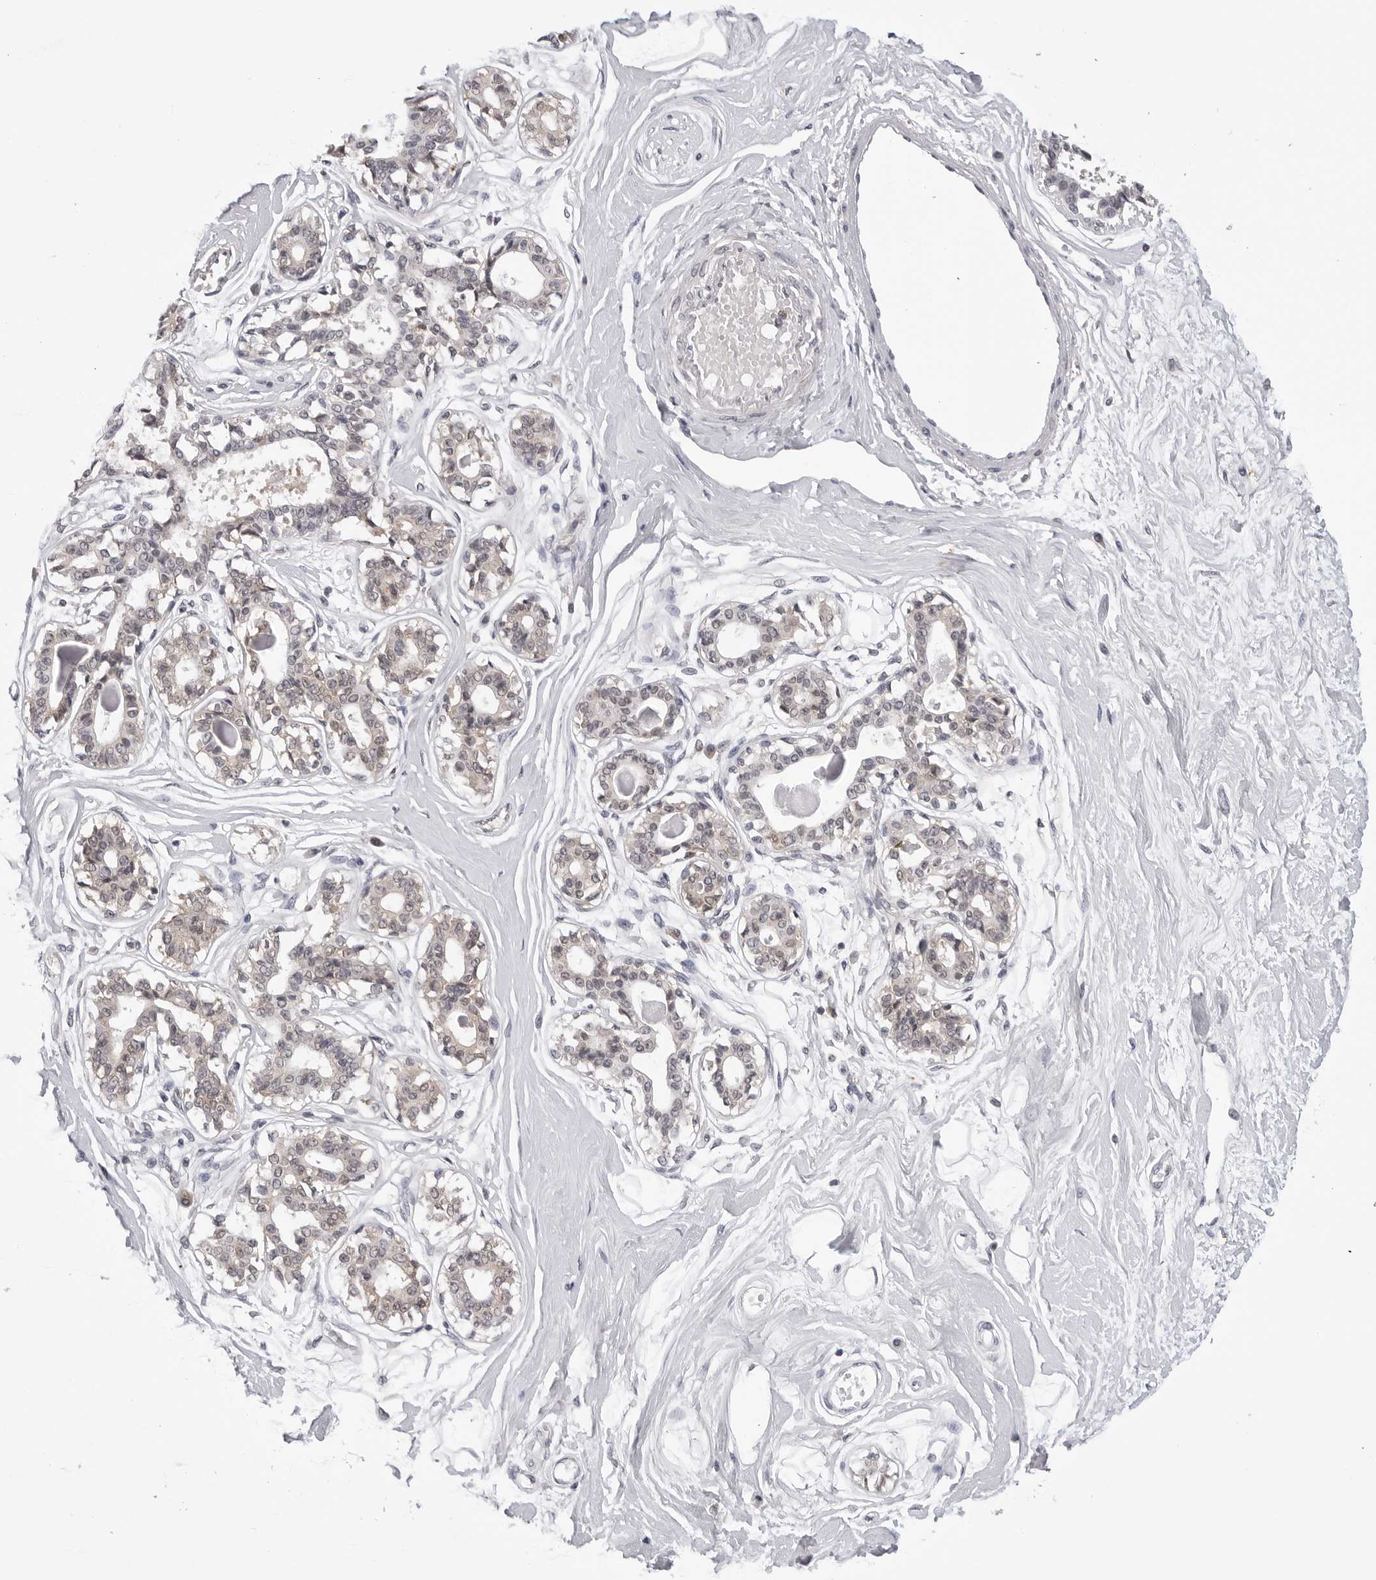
{"staining": {"intensity": "negative", "quantity": "none", "location": "none"}, "tissue": "breast", "cell_type": "Adipocytes", "image_type": "normal", "snomed": [{"axis": "morphology", "description": "Normal tissue, NOS"}, {"axis": "topography", "description": "Breast"}], "caption": "A histopathology image of breast stained for a protein shows no brown staining in adipocytes.", "gene": "CDK20", "patient": {"sex": "female", "age": 45}}